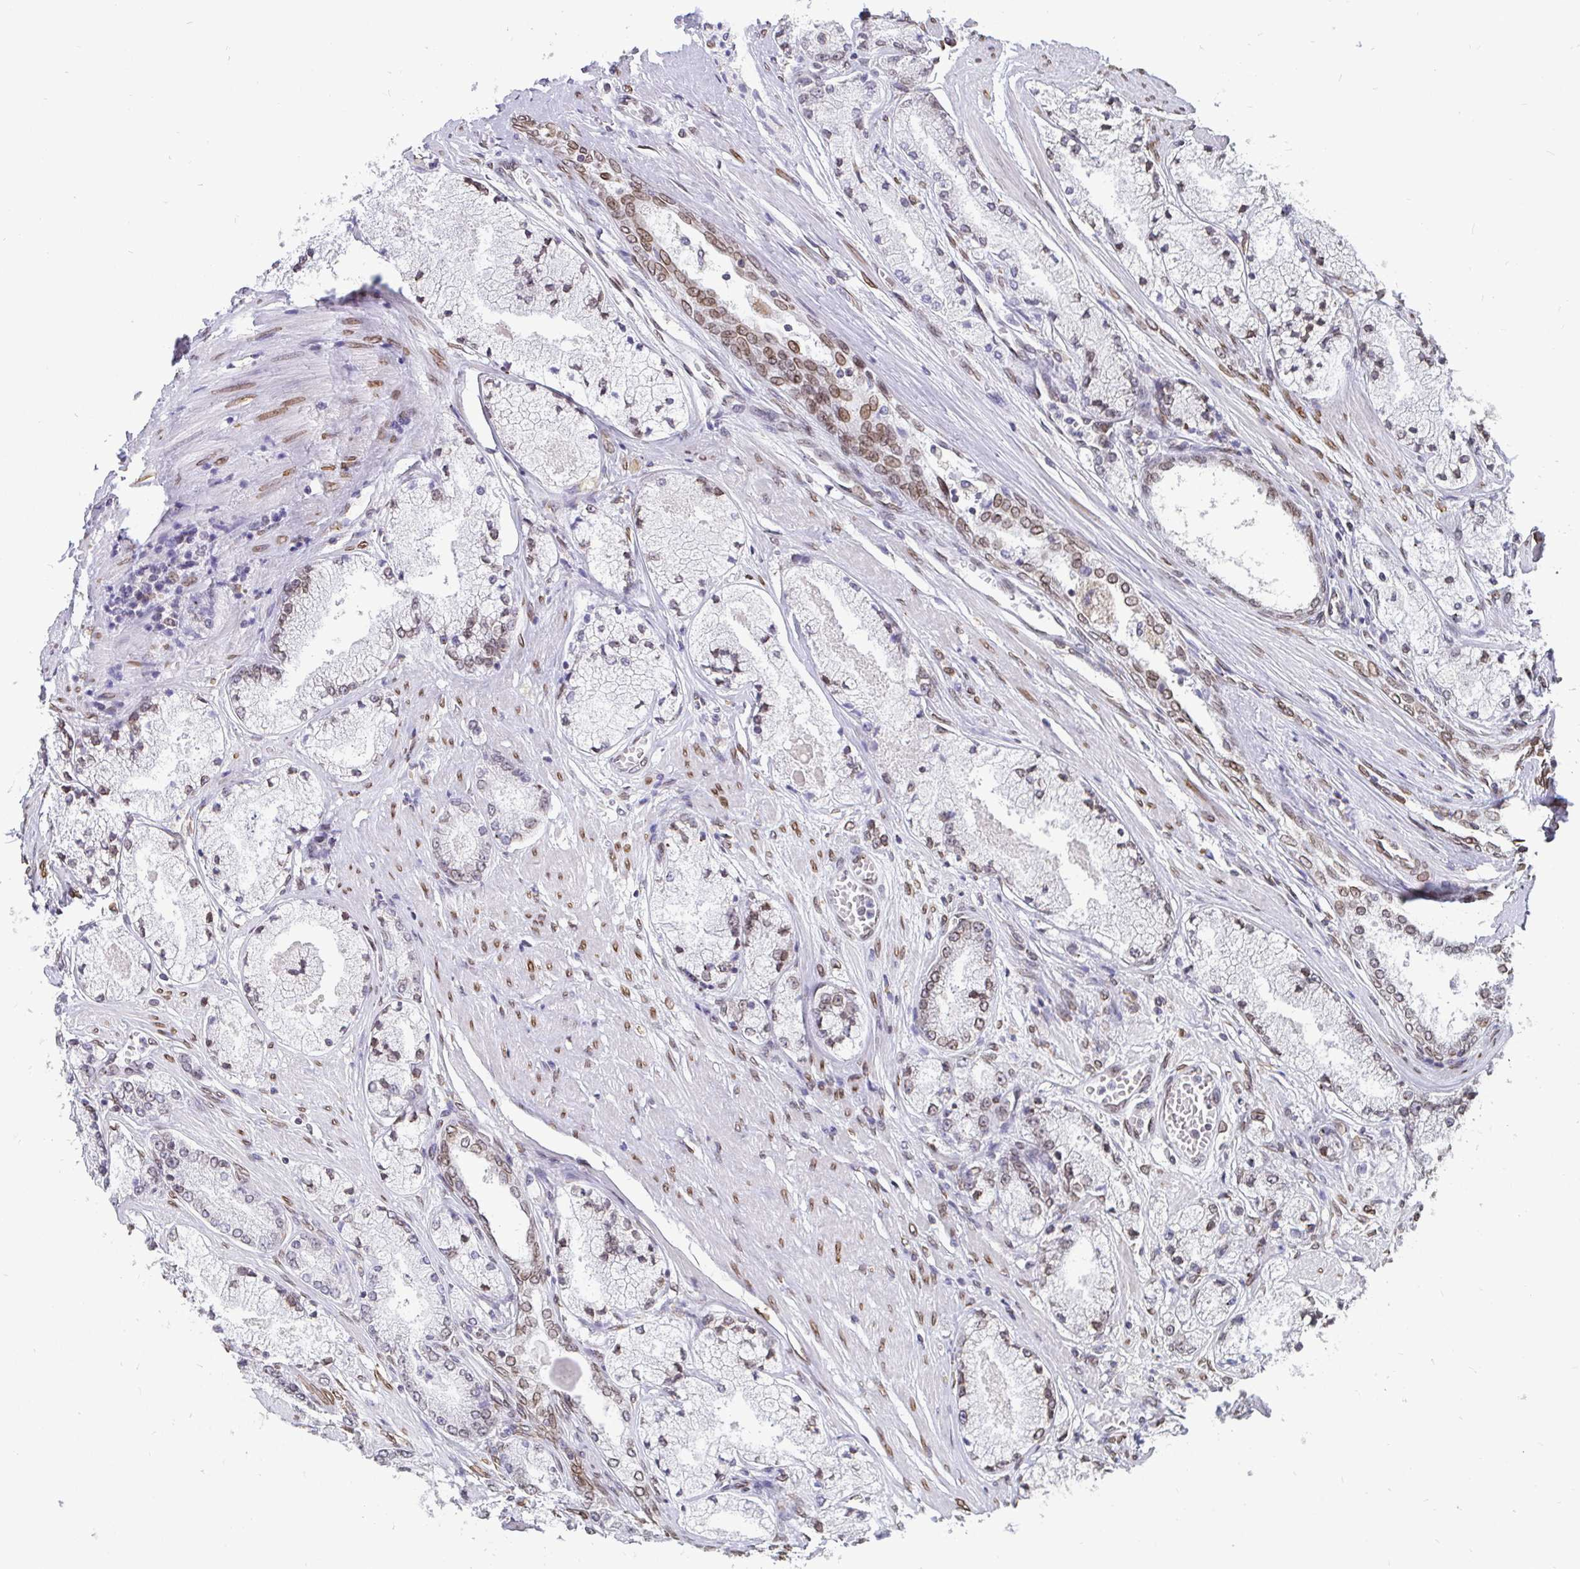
{"staining": {"intensity": "weak", "quantity": "<25%", "location": "cytoplasmic/membranous,nuclear"}, "tissue": "prostate cancer", "cell_type": "Tumor cells", "image_type": "cancer", "snomed": [{"axis": "morphology", "description": "Adenocarcinoma, High grade"}, {"axis": "topography", "description": "Prostate"}], "caption": "High power microscopy histopathology image of an immunohistochemistry micrograph of prostate high-grade adenocarcinoma, revealing no significant staining in tumor cells.", "gene": "EMD", "patient": {"sex": "male", "age": 63}}